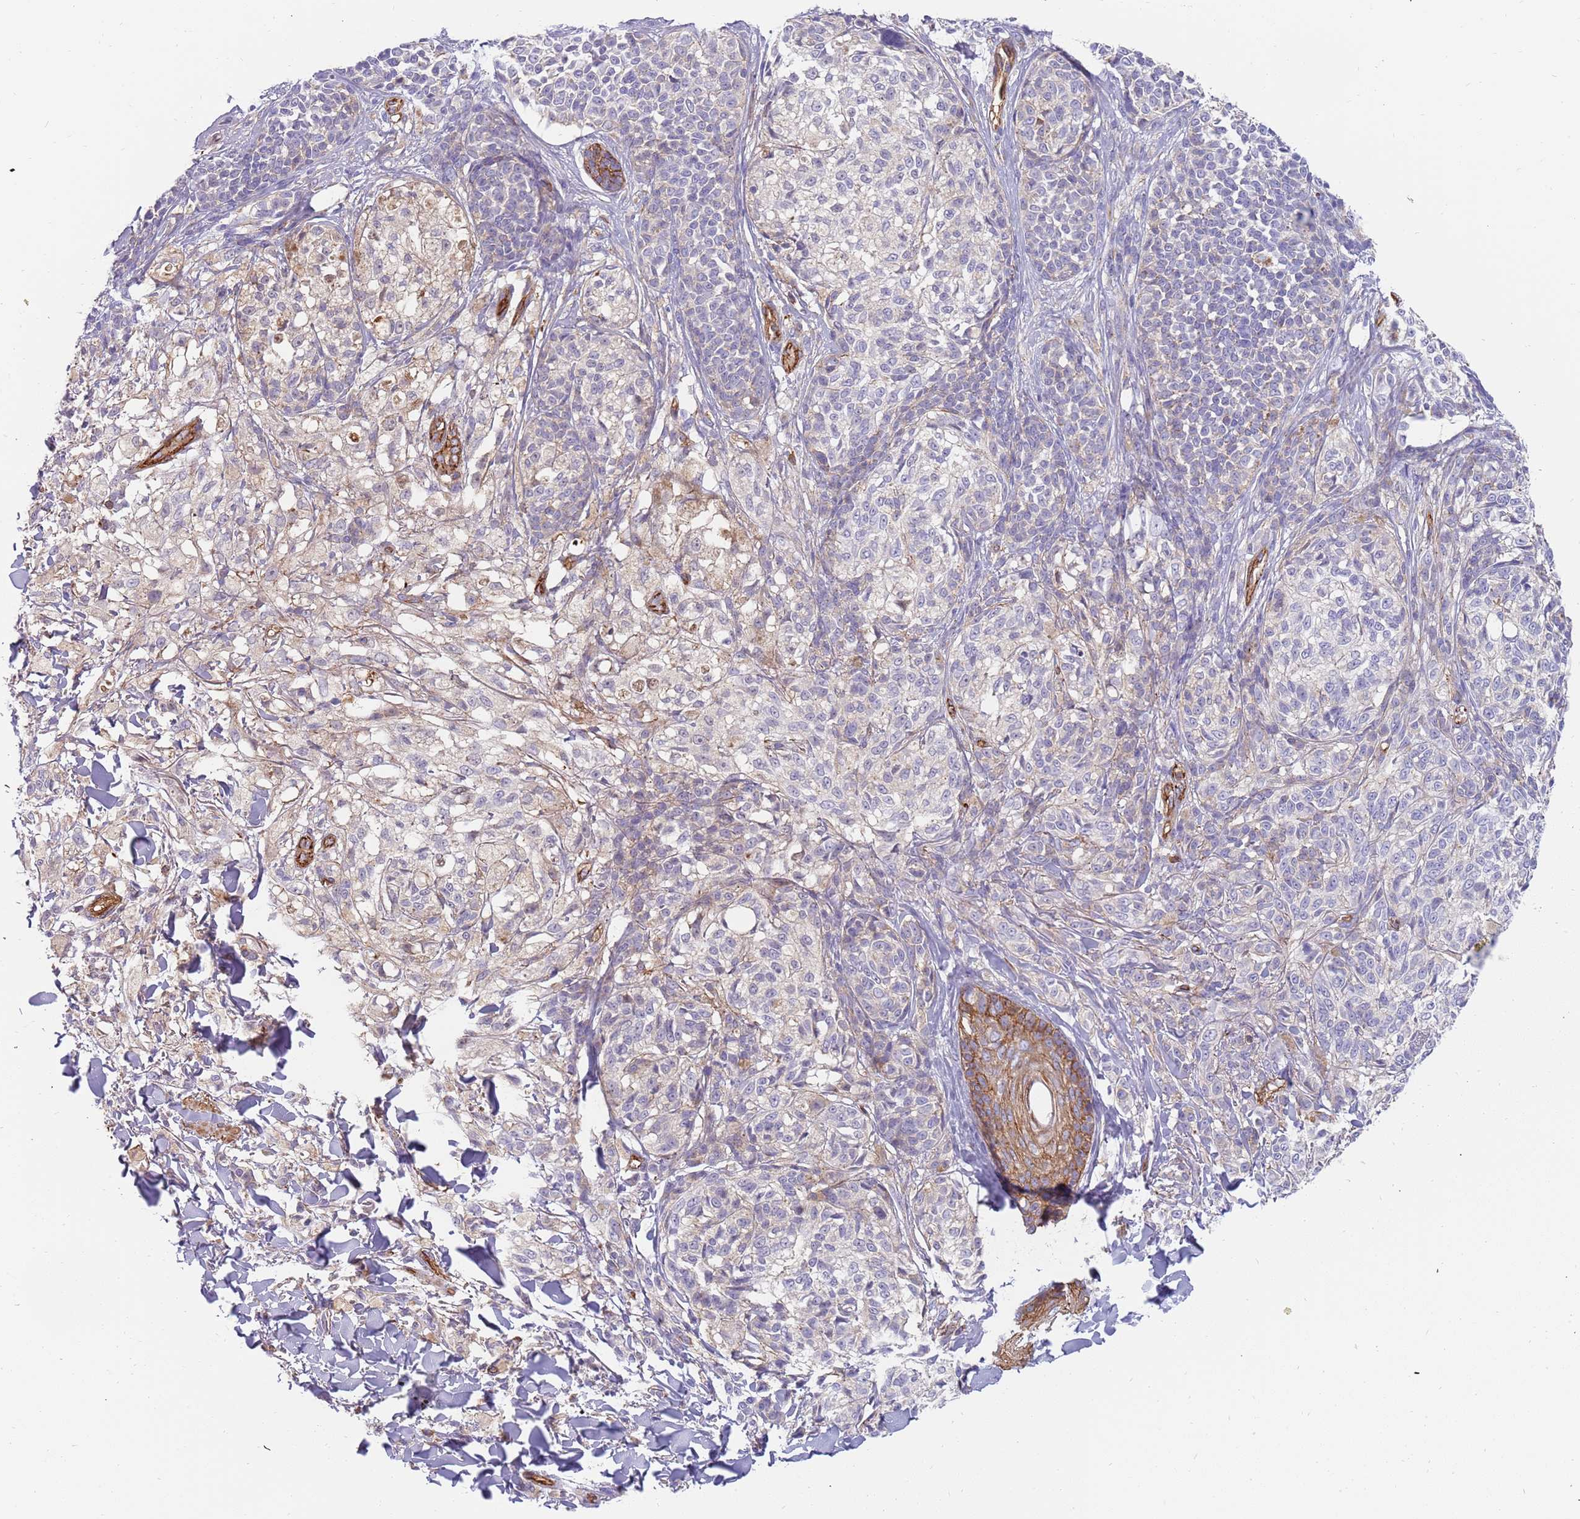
{"staining": {"intensity": "negative", "quantity": "none", "location": "none"}, "tissue": "melanoma", "cell_type": "Tumor cells", "image_type": "cancer", "snomed": [{"axis": "morphology", "description": "Malignant melanoma, NOS"}, {"axis": "topography", "description": "Skin of upper extremity"}], "caption": "This micrograph is of malignant melanoma stained with IHC to label a protein in brown with the nuclei are counter-stained blue. There is no expression in tumor cells.", "gene": "GFRAL", "patient": {"sex": "male", "age": 40}}